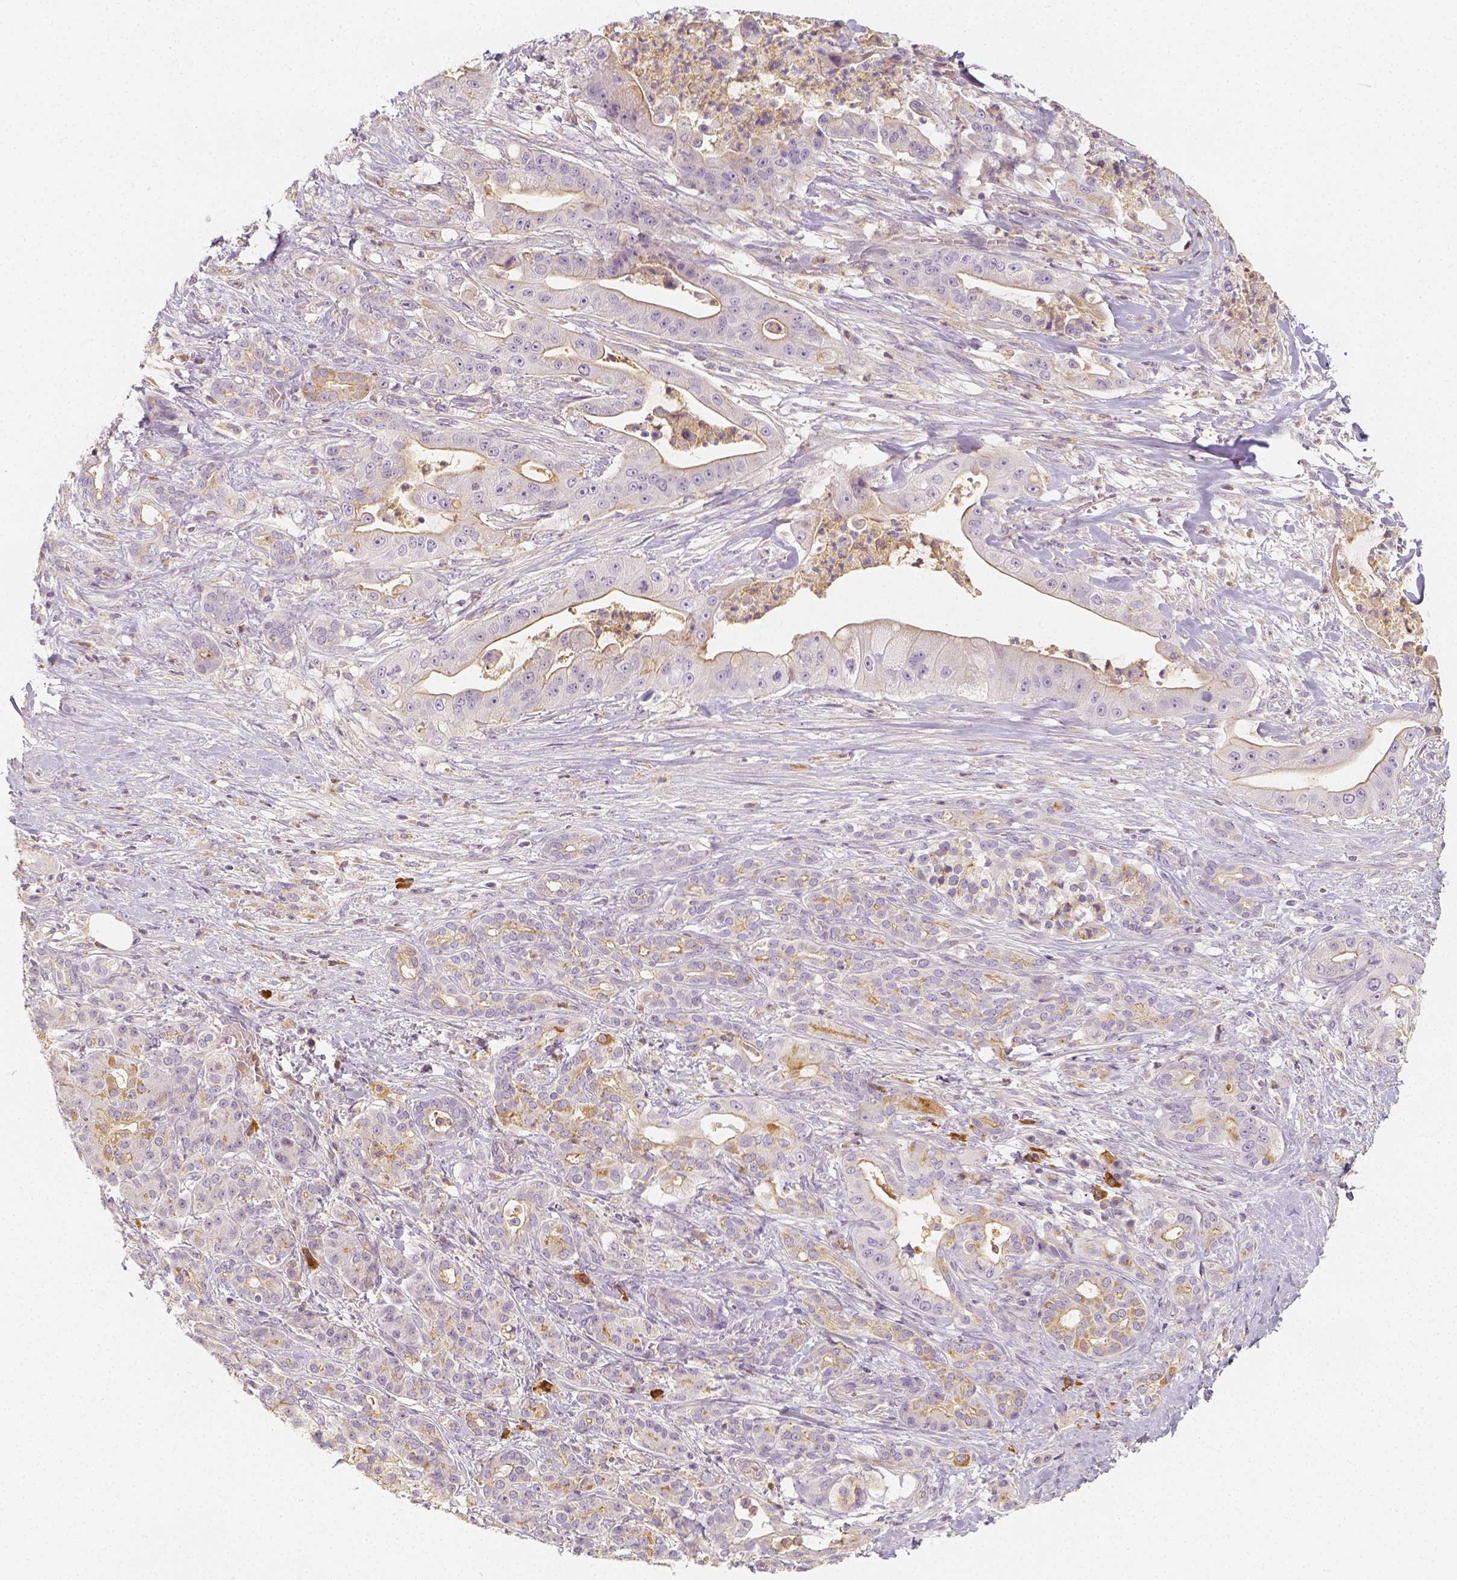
{"staining": {"intensity": "moderate", "quantity": "<25%", "location": "cytoplasmic/membranous"}, "tissue": "pancreatic cancer", "cell_type": "Tumor cells", "image_type": "cancer", "snomed": [{"axis": "morphology", "description": "Normal tissue, NOS"}, {"axis": "morphology", "description": "Inflammation, NOS"}, {"axis": "morphology", "description": "Adenocarcinoma, NOS"}, {"axis": "topography", "description": "Pancreas"}], "caption": "Adenocarcinoma (pancreatic) tissue displays moderate cytoplasmic/membranous expression in approximately <25% of tumor cells", "gene": "PTPRJ", "patient": {"sex": "male", "age": 57}}